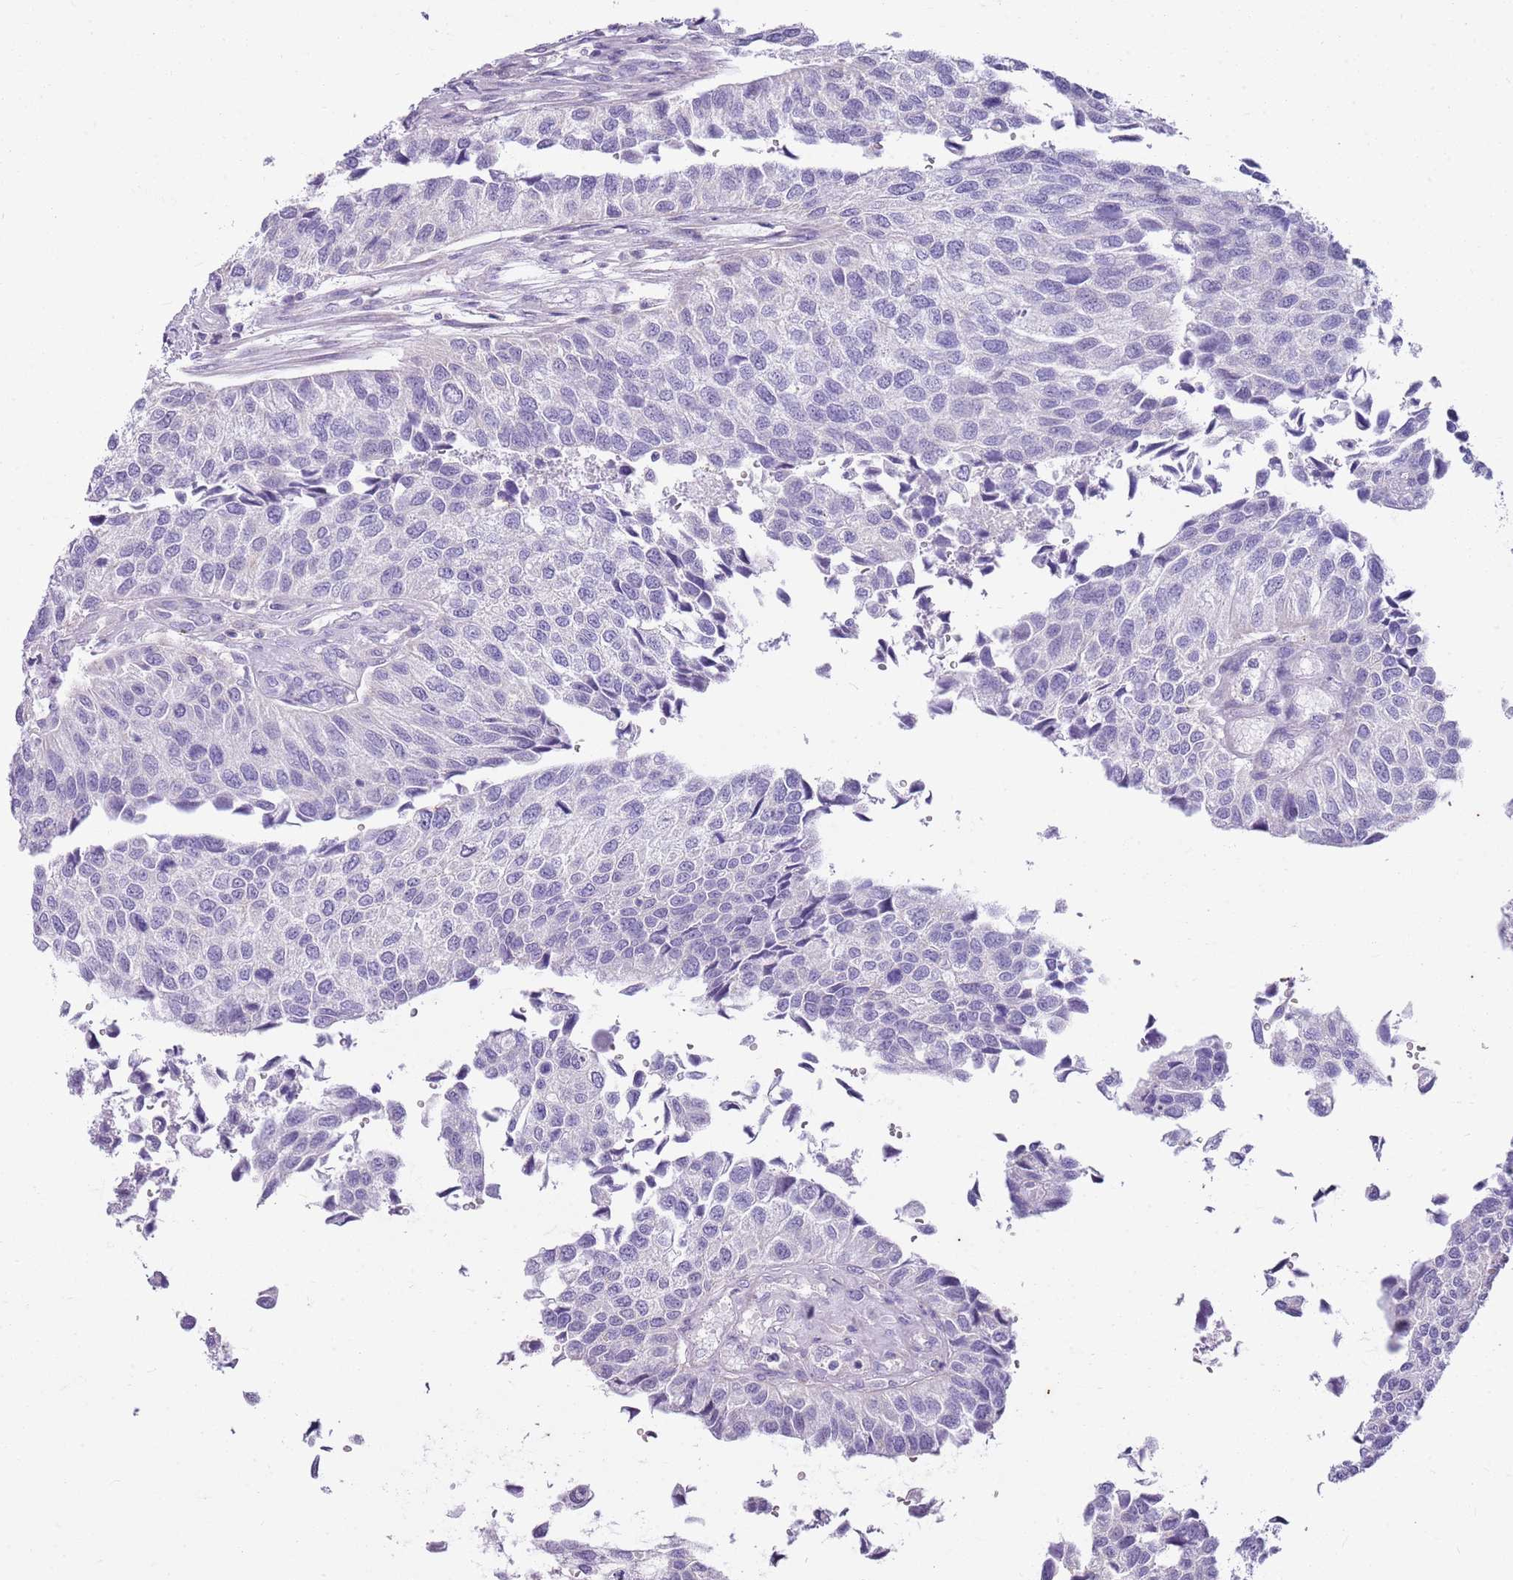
{"staining": {"intensity": "negative", "quantity": "none", "location": "none"}, "tissue": "urothelial cancer", "cell_type": "Tumor cells", "image_type": "cancer", "snomed": [{"axis": "morphology", "description": "Urothelial carcinoma, NOS"}, {"axis": "topography", "description": "Urinary bladder"}], "caption": "The immunohistochemistry micrograph has no significant staining in tumor cells of urothelial cancer tissue.", "gene": "CNPPD1", "patient": {"sex": "male", "age": 55}}